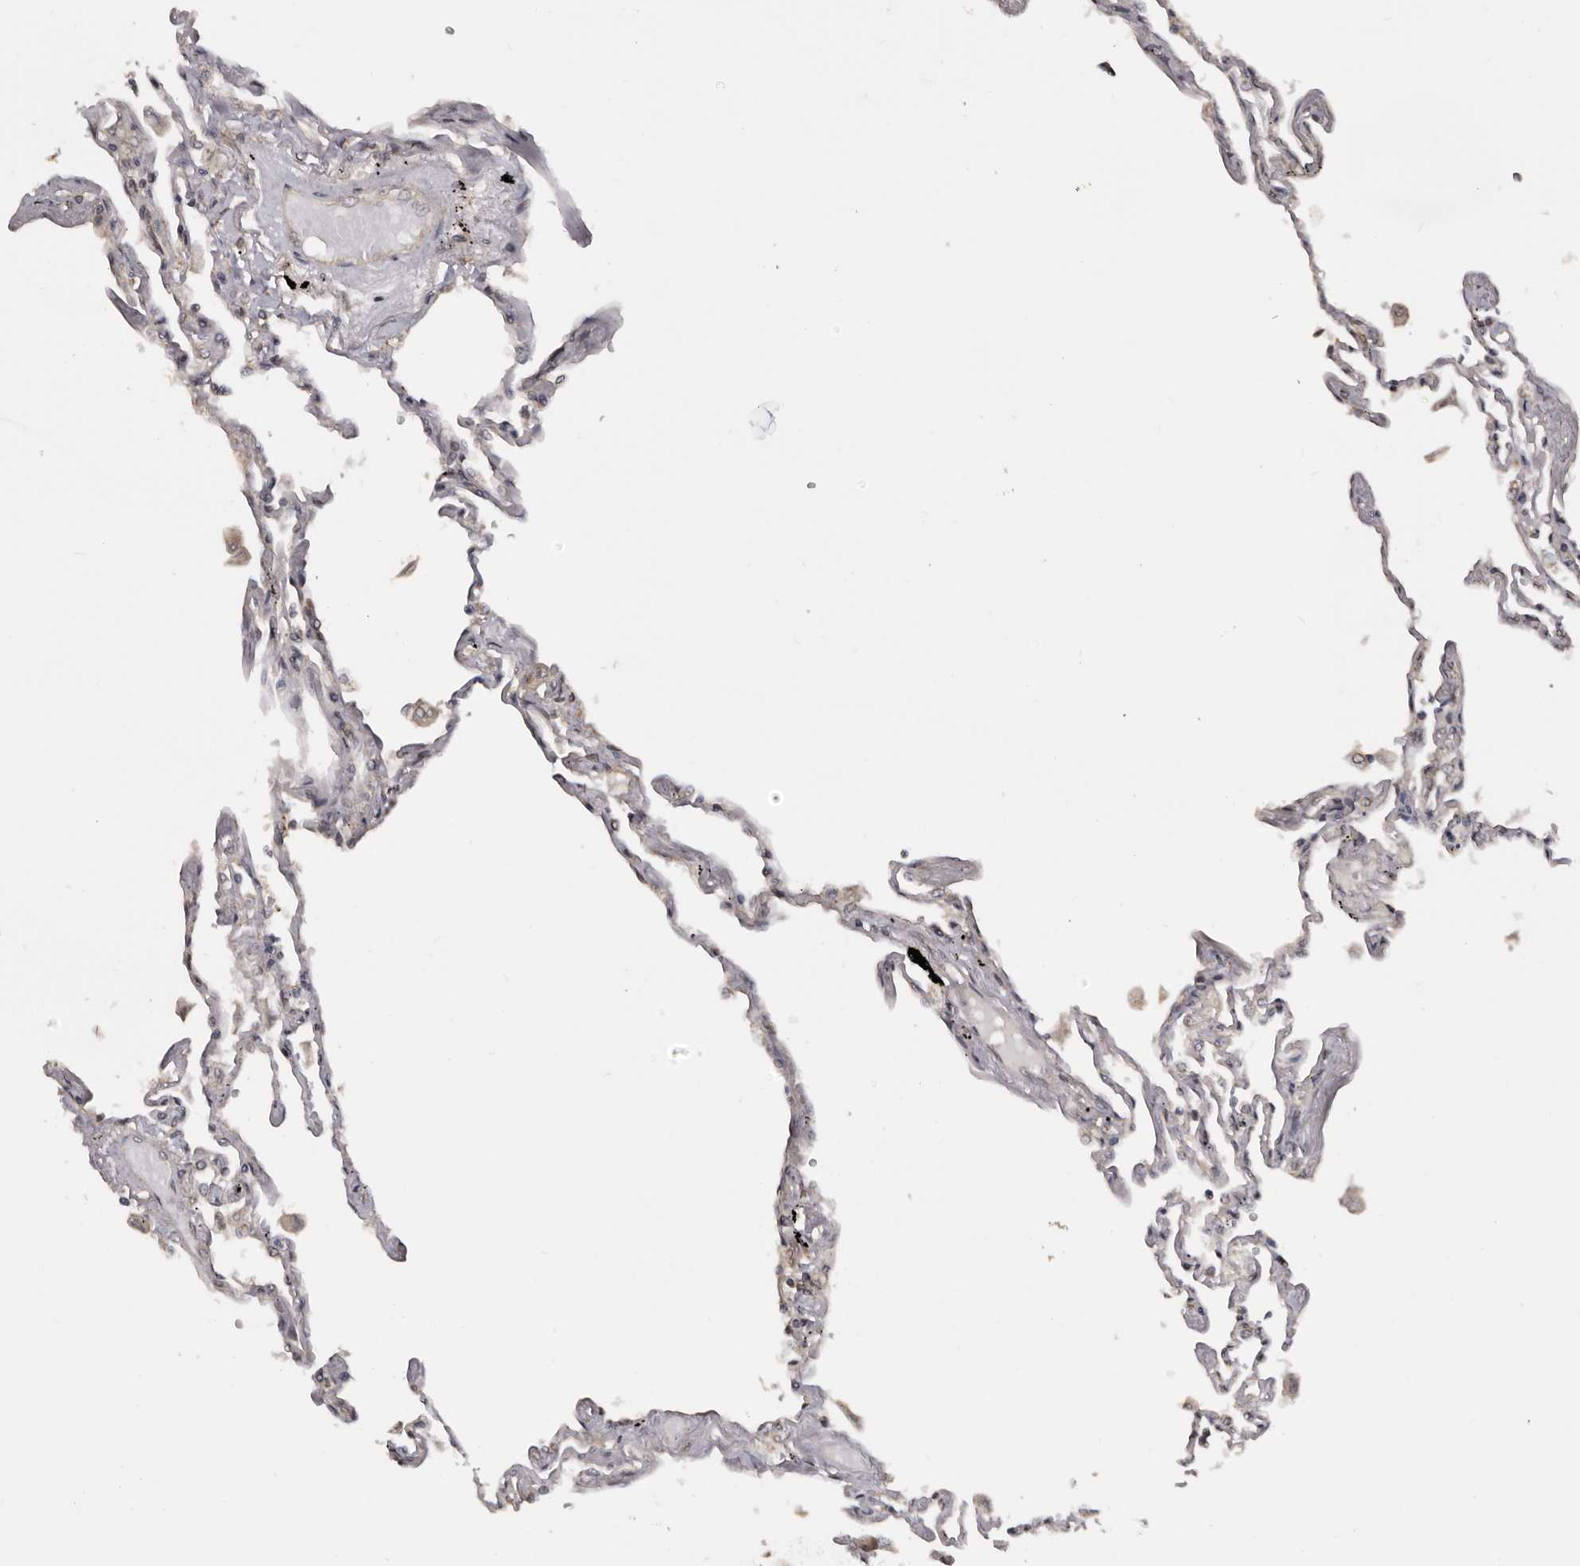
{"staining": {"intensity": "weak", "quantity": "25%-75%", "location": "cytoplasmic/membranous"}, "tissue": "lung", "cell_type": "Alveolar cells", "image_type": "normal", "snomed": [{"axis": "morphology", "description": "Normal tissue, NOS"}, {"axis": "topography", "description": "Lung"}], "caption": "Protein expression analysis of normal lung exhibits weak cytoplasmic/membranous positivity in approximately 25%-75% of alveolar cells. (DAB (3,3'-diaminobenzidine) IHC, brown staining for protein, blue staining for nuclei).", "gene": "MOGAT2", "patient": {"sex": "female", "age": 67}}